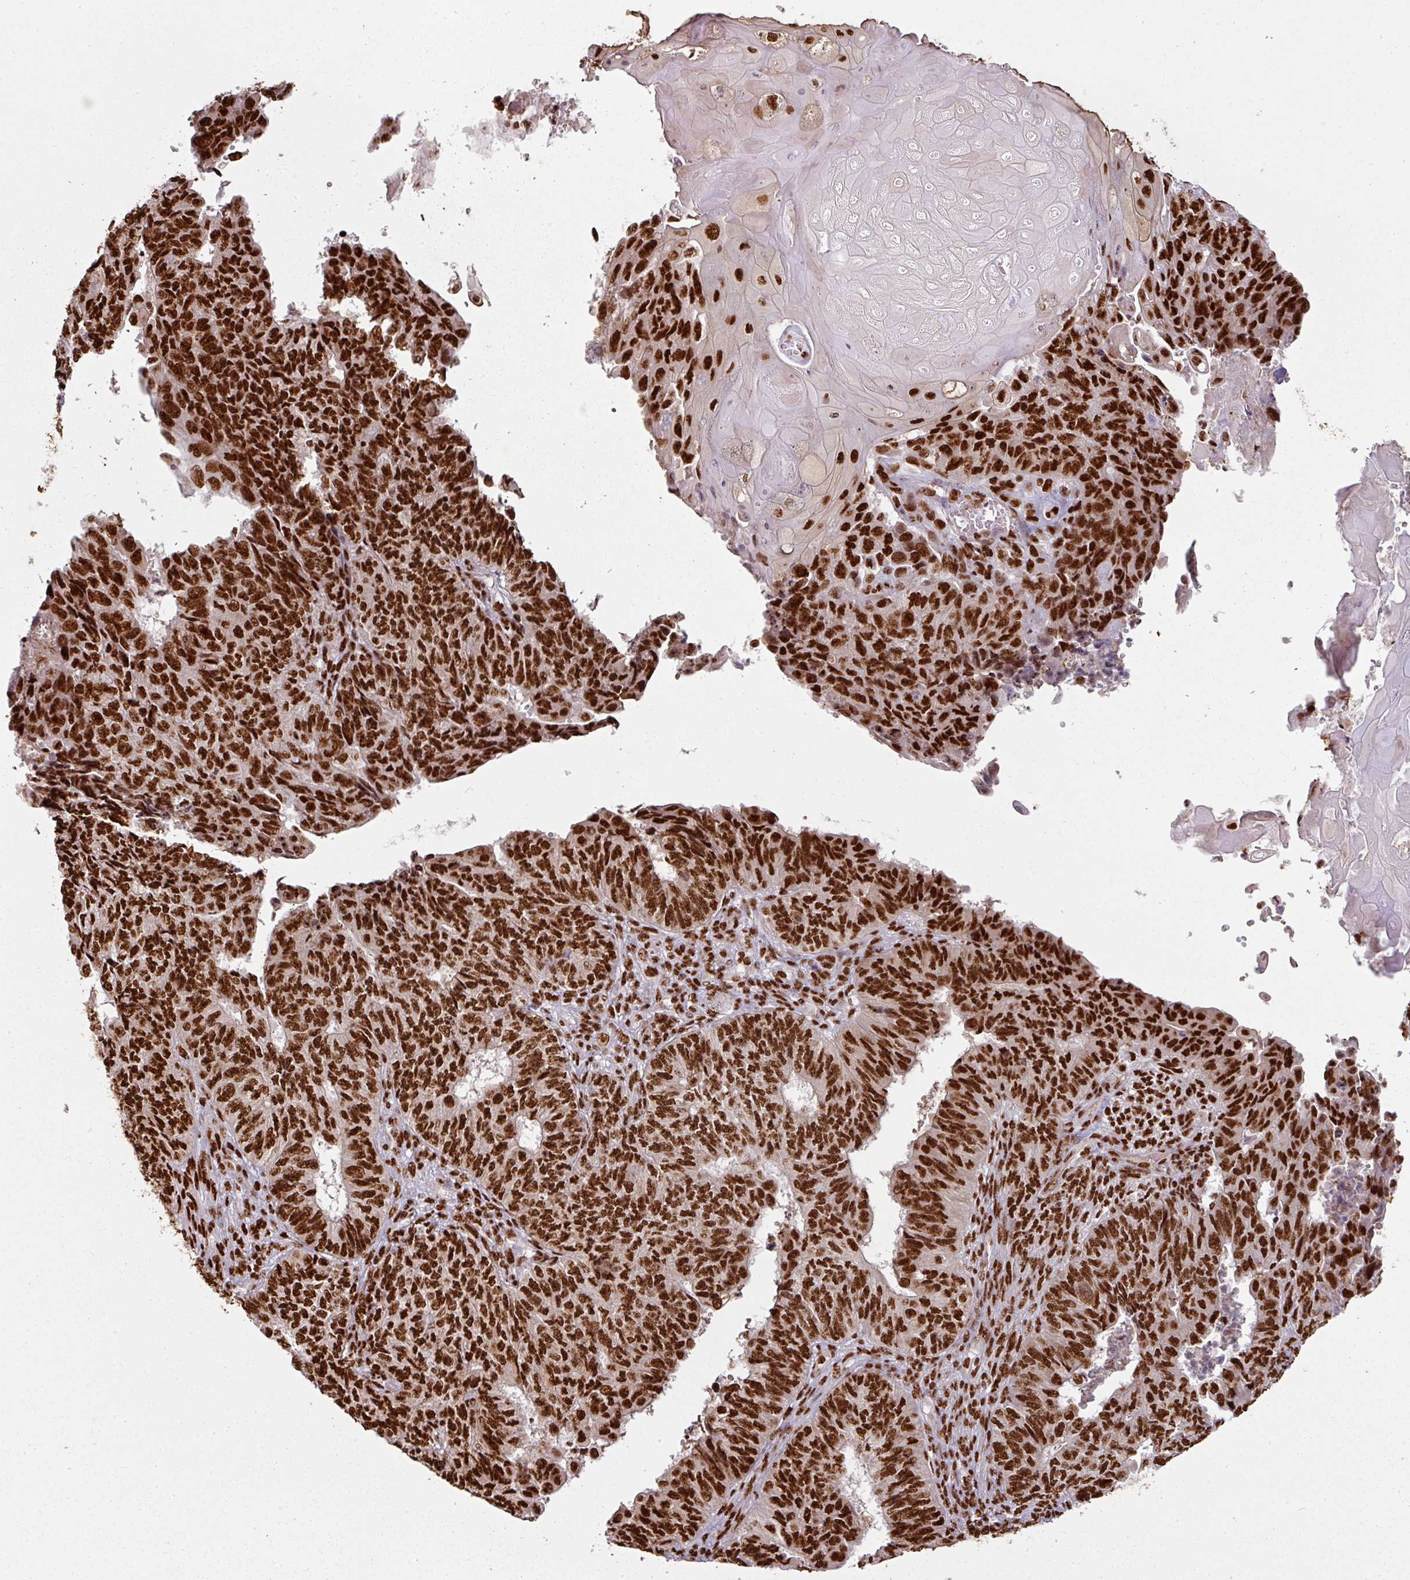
{"staining": {"intensity": "strong", "quantity": ">75%", "location": "nuclear"}, "tissue": "endometrial cancer", "cell_type": "Tumor cells", "image_type": "cancer", "snomed": [{"axis": "morphology", "description": "Adenocarcinoma, NOS"}, {"axis": "topography", "description": "Endometrium"}], "caption": "Immunohistochemical staining of human endometrial adenocarcinoma shows strong nuclear protein expression in approximately >75% of tumor cells.", "gene": "SIK3", "patient": {"sex": "female", "age": 32}}